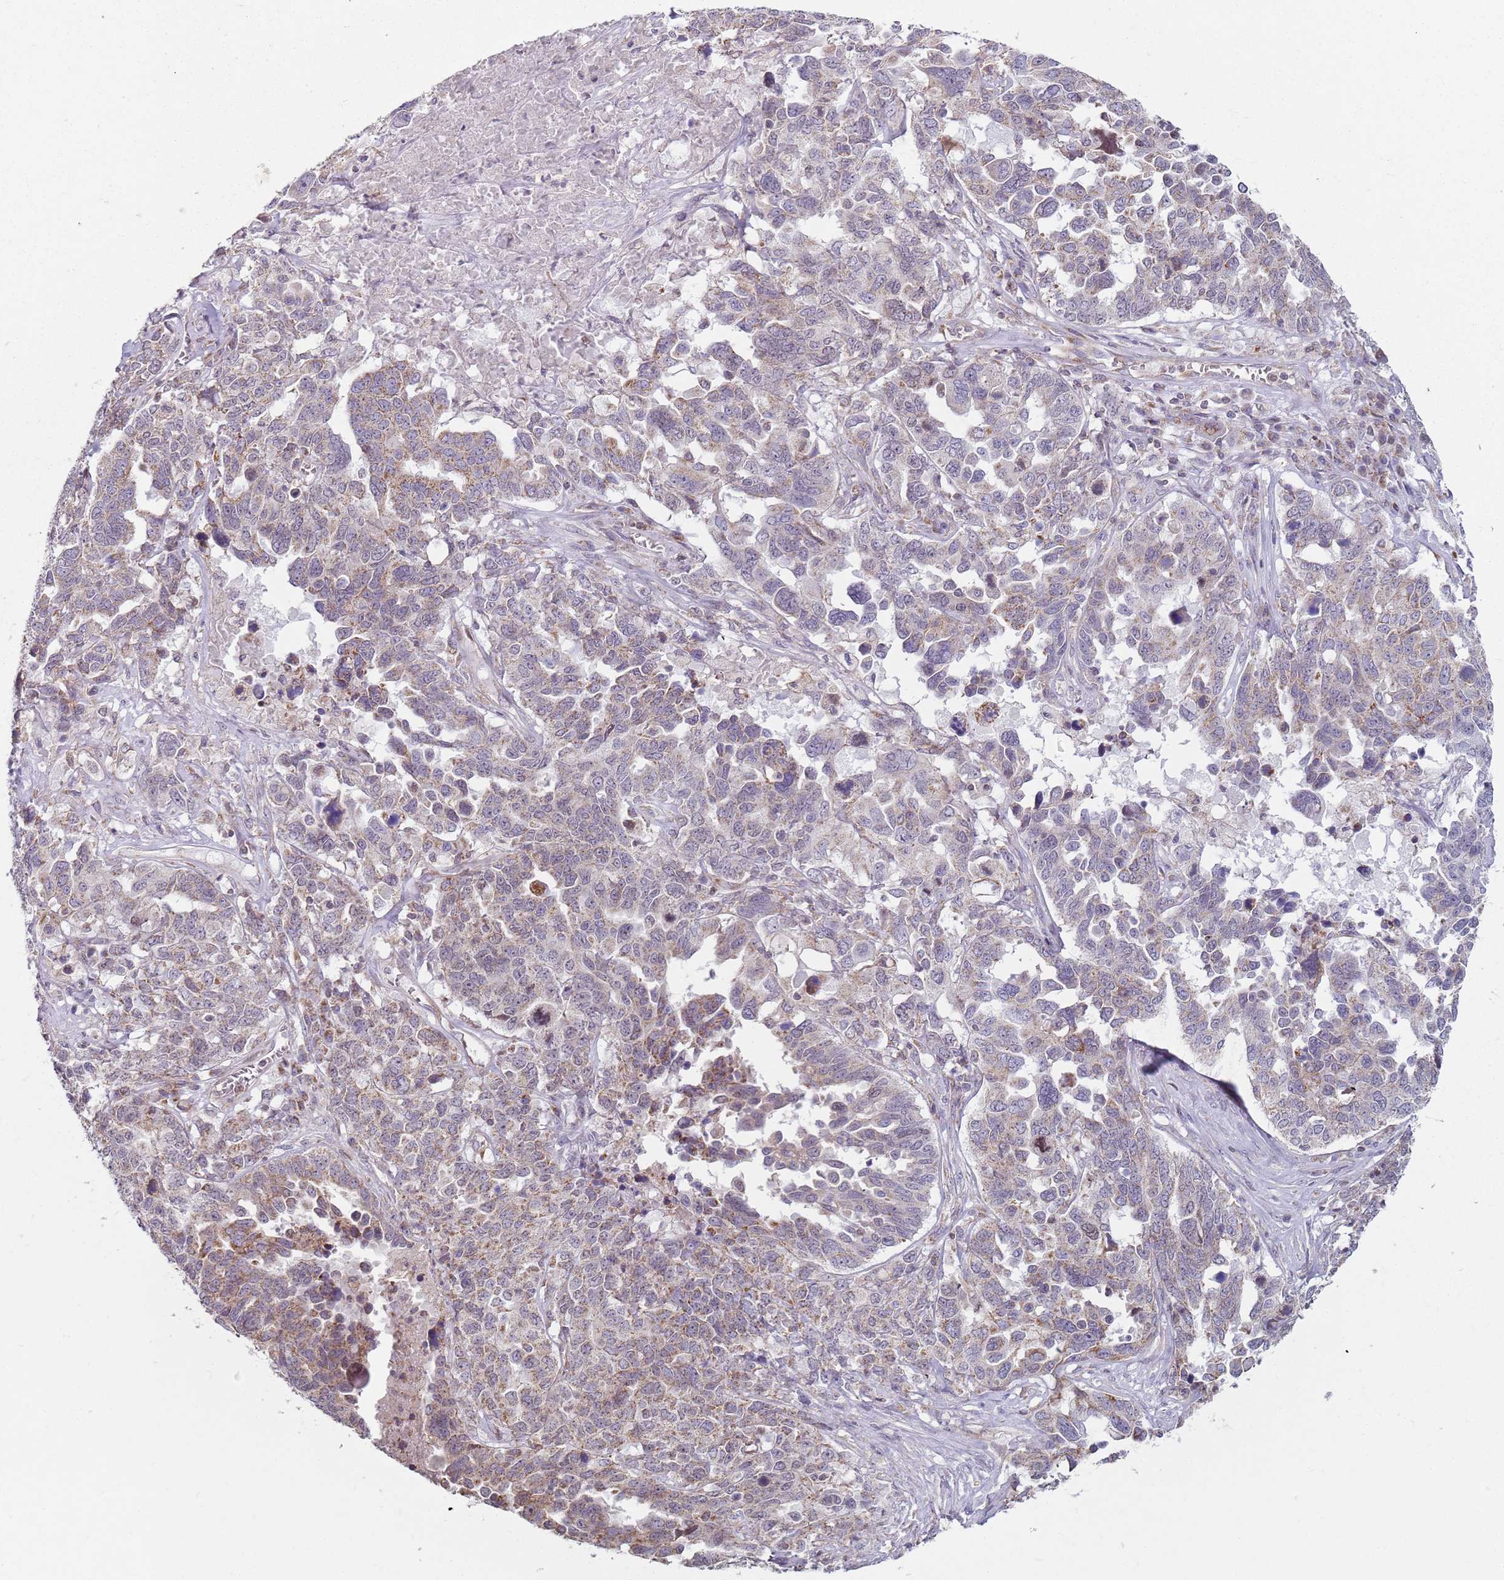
{"staining": {"intensity": "moderate", "quantity": "25%-75%", "location": "cytoplasmic/membranous"}, "tissue": "ovarian cancer", "cell_type": "Tumor cells", "image_type": "cancer", "snomed": [{"axis": "morphology", "description": "Carcinoma, endometroid"}, {"axis": "topography", "description": "Ovary"}], "caption": "Immunohistochemistry (IHC) micrograph of neoplastic tissue: ovarian cancer stained using immunohistochemistry displays medium levels of moderate protein expression localized specifically in the cytoplasmic/membranous of tumor cells, appearing as a cytoplasmic/membranous brown color.", "gene": "GAS8", "patient": {"sex": "female", "age": 62}}